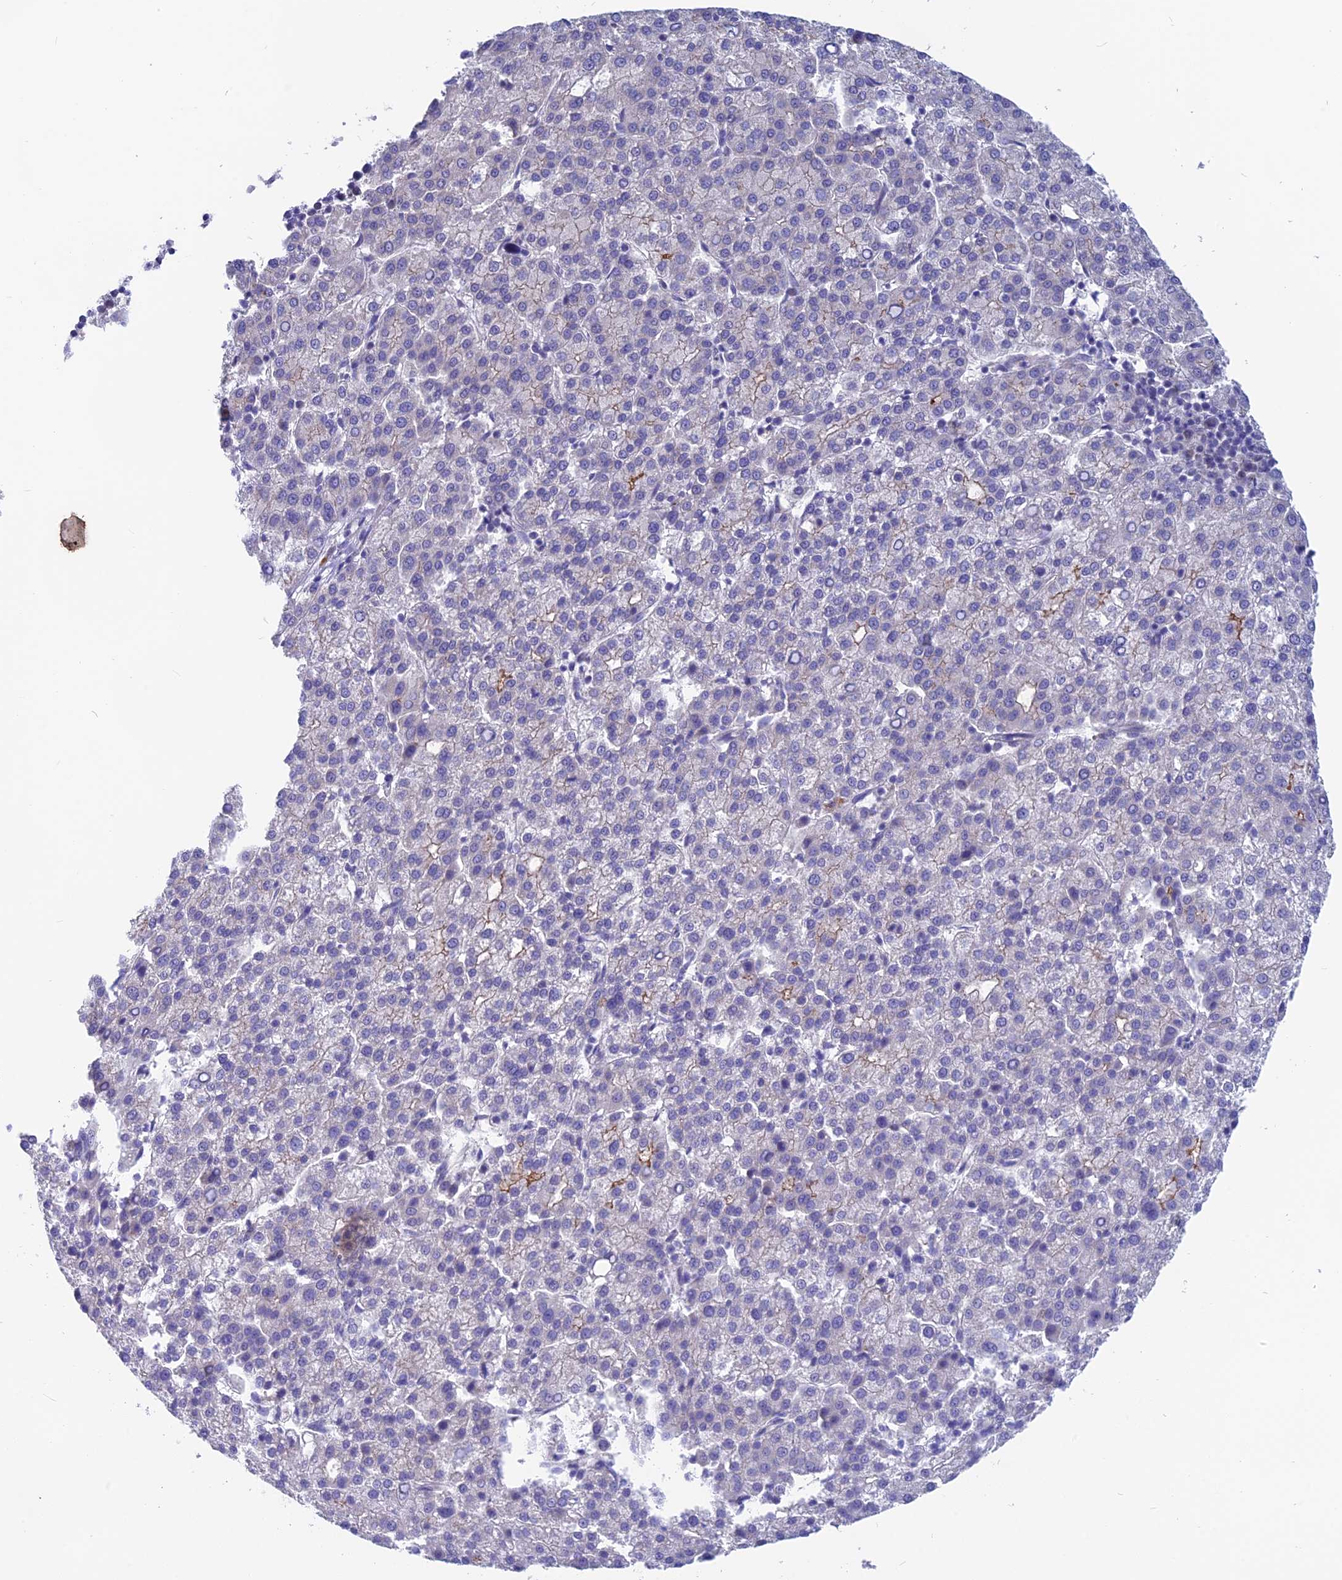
{"staining": {"intensity": "negative", "quantity": "none", "location": "none"}, "tissue": "liver cancer", "cell_type": "Tumor cells", "image_type": "cancer", "snomed": [{"axis": "morphology", "description": "Carcinoma, Hepatocellular, NOS"}, {"axis": "topography", "description": "Liver"}], "caption": "The micrograph demonstrates no significant positivity in tumor cells of hepatocellular carcinoma (liver).", "gene": "TENT4B", "patient": {"sex": "female", "age": 58}}